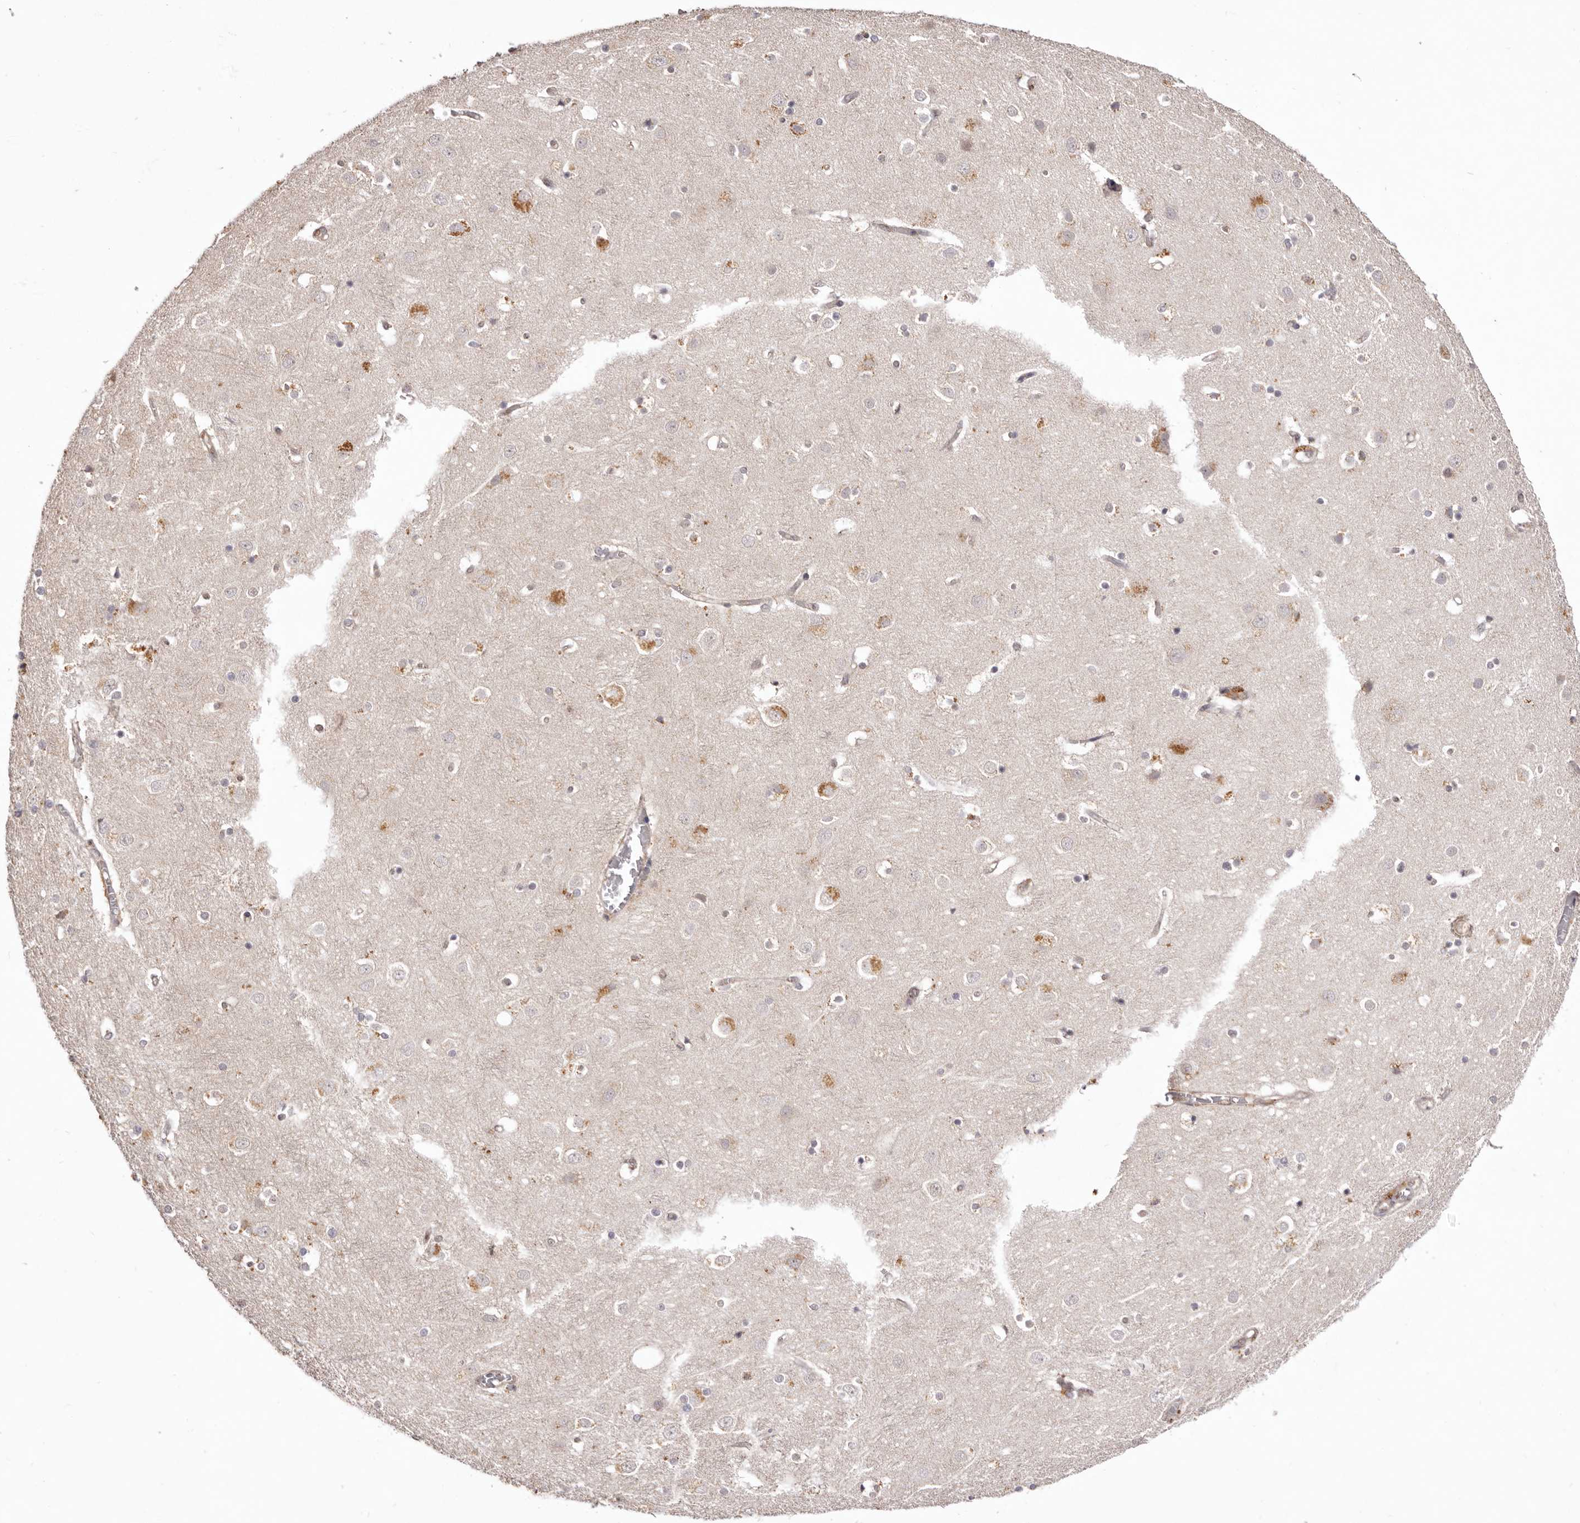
{"staining": {"intensity": "weak", "quantity": "25%-75%", "location": "cytoplasmic/membranous"}, "tissue": "cerebral cortex", "cell_type": "Endothelial cells", "image_type": "normal", "snomed": [{"axis": "morphology", "description": "Normal tissue, NOS"}, {"axis": "topography", "description": "Cerebral cortex"}], "caption": "IHC (DAB (3,3'-diaminobenzidine)) staining of benign human cerebral cortex exhibits weak cytoplasmic/membranous protein positivity in about 25%-75% of endothelial cells.", "gene": "NOTCH1", "patient": {"sex": "male", "age": 54}}